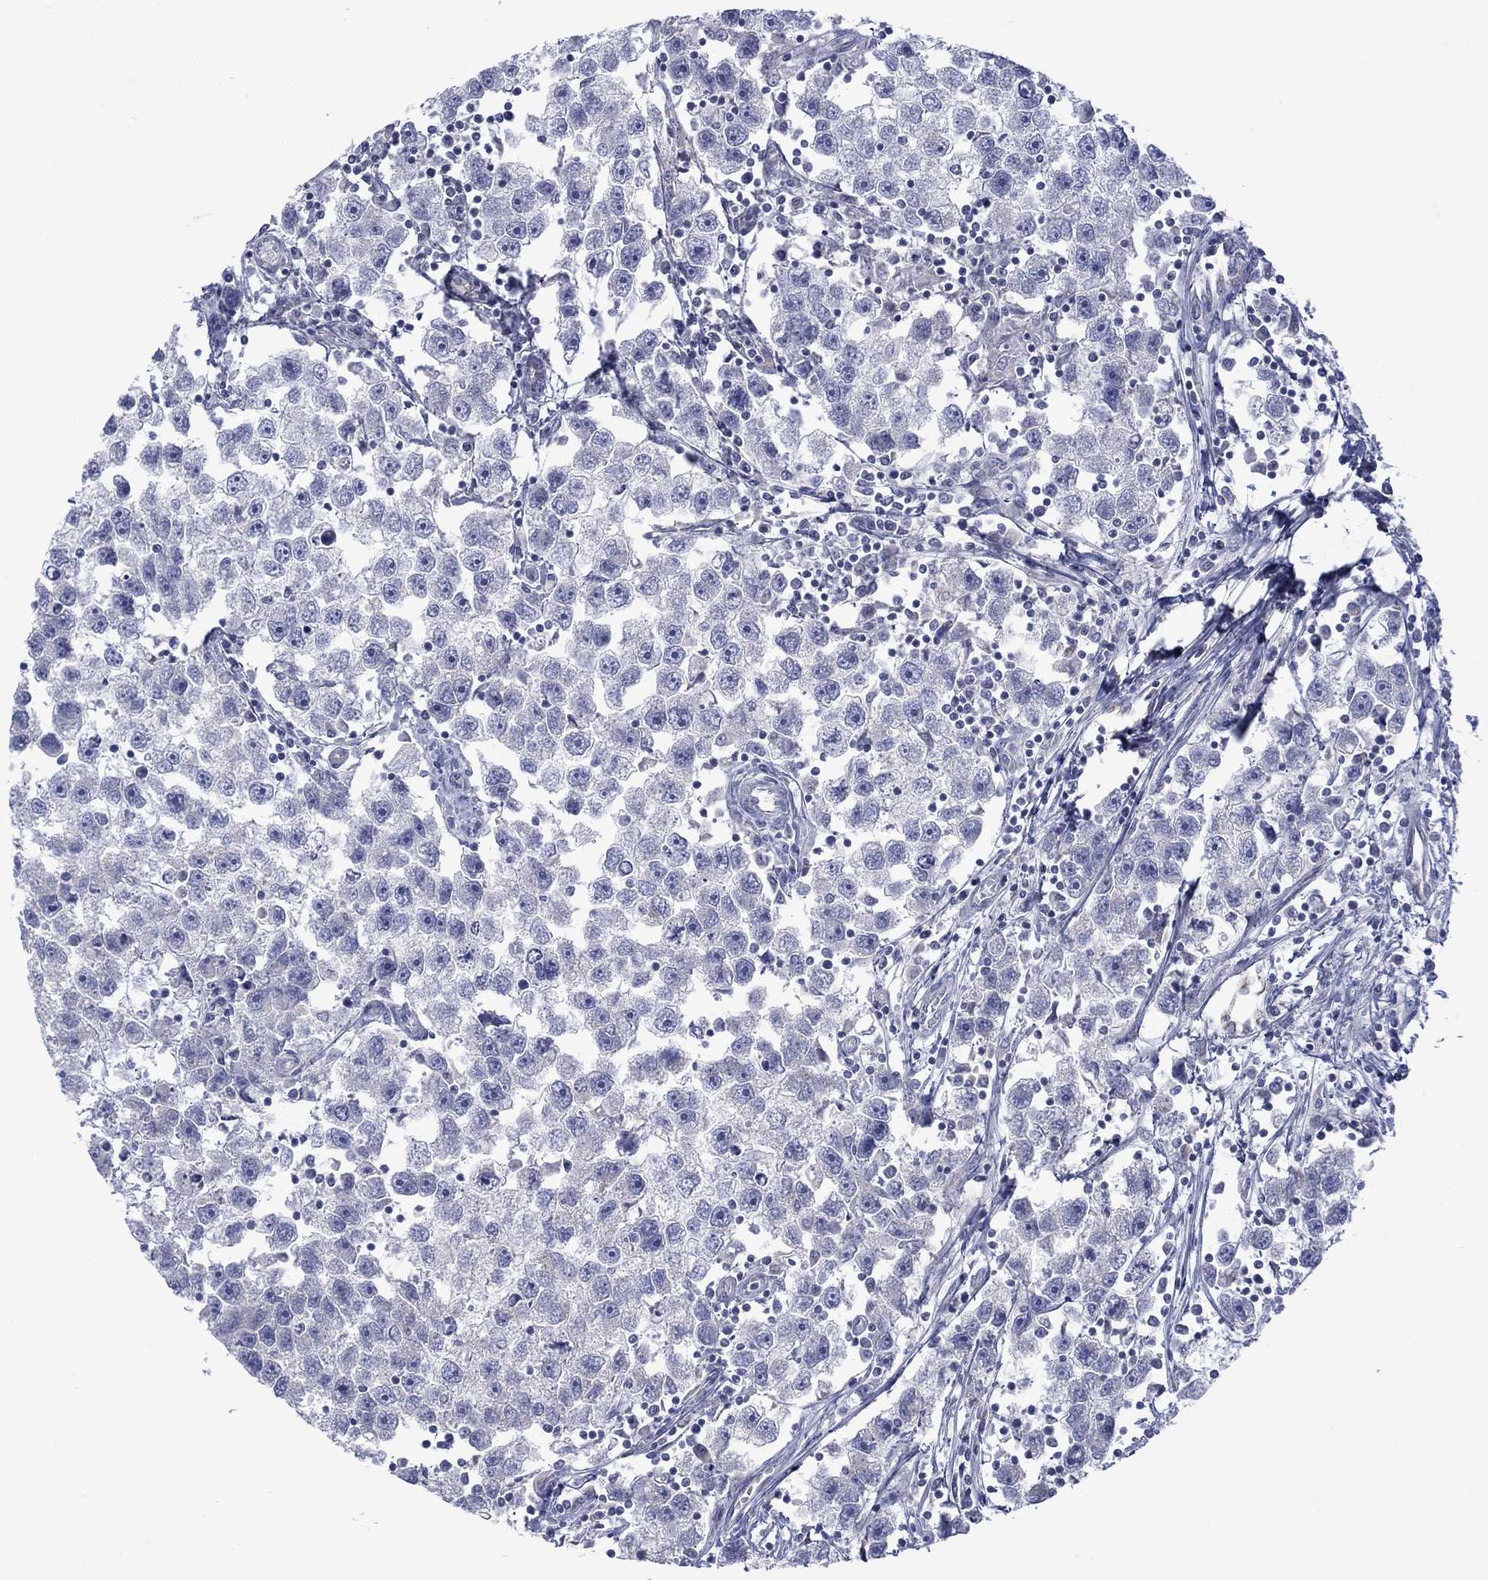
{"staining": {"intensity": "negative", "quantity": "none", "location": "none"}, "tissue": "testis cancer", "cell_type": "Tumor cells", "image_type": "cancer", "snomed": [{"axis": "morphology", "description": "Seminoma, NOS"}, {"axis": "topography", "description": "Testis"}], "caption": "The image displays no staining of tumor cells in seminoma (testis).", "gene": "CISD1", "patient": {"sex": "male", "age": 30}}